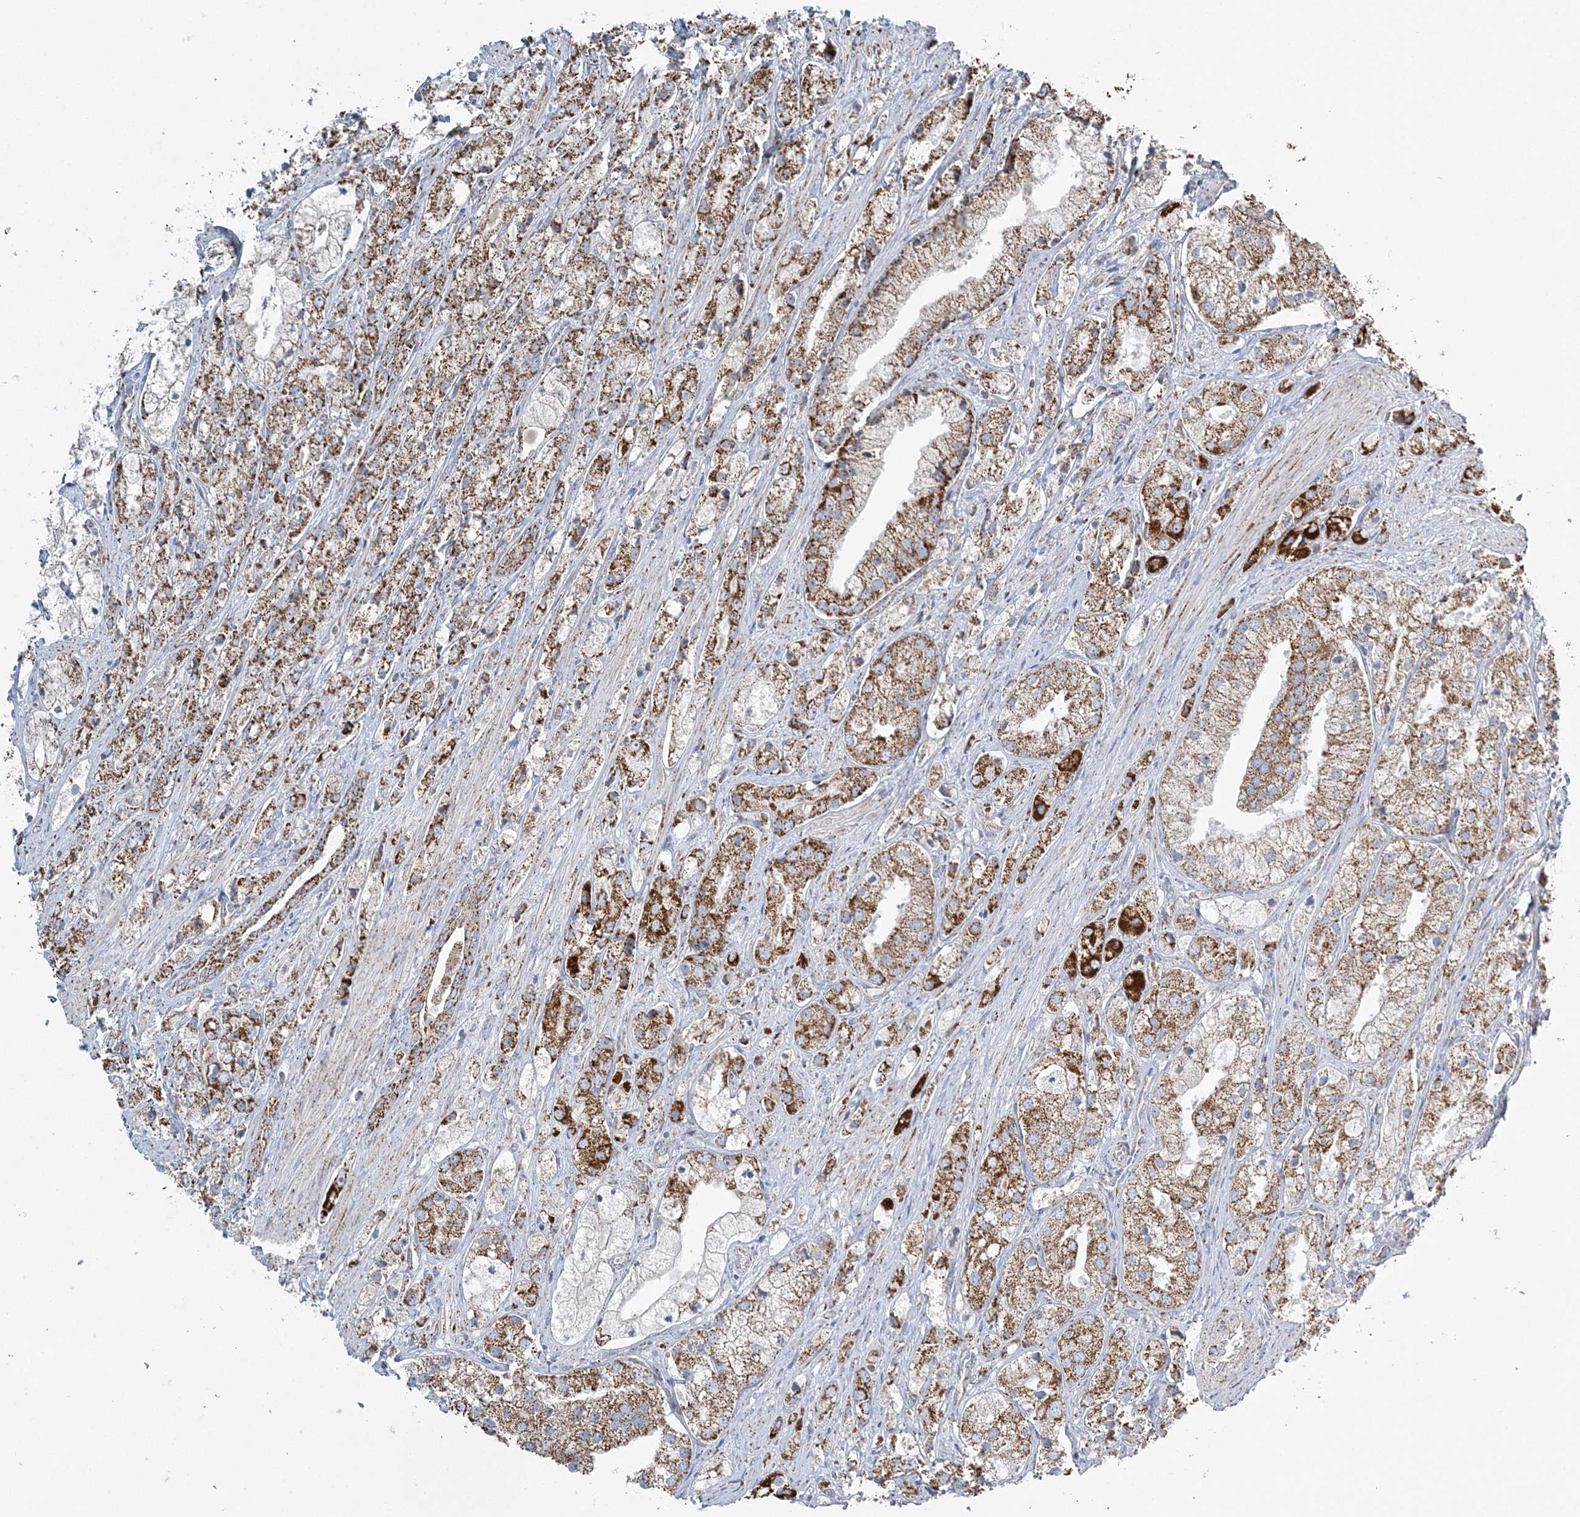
{"staining": {"intensity": "strong", "quantity": "25%-75%", "location": "cytoplasmic/membranous"}, "tissue": "prostate cancer", "cell_type": "Tumor cells", "image_type": "cancer", "snomed": [{"axis": "morphology", "description": "Adenocarcinoma, High grade"}, {"axis": "topography", "description": "Prostate"}], "caption": "Protein expression analysis of prostate high-grade adenocarcinoma exhibits strong cytoplasmic/membranous expression in approximately 25%-75% of tumor cells.", "gene": "RAB11FIP3", "patient": {"sex": "male", "age": 50}}